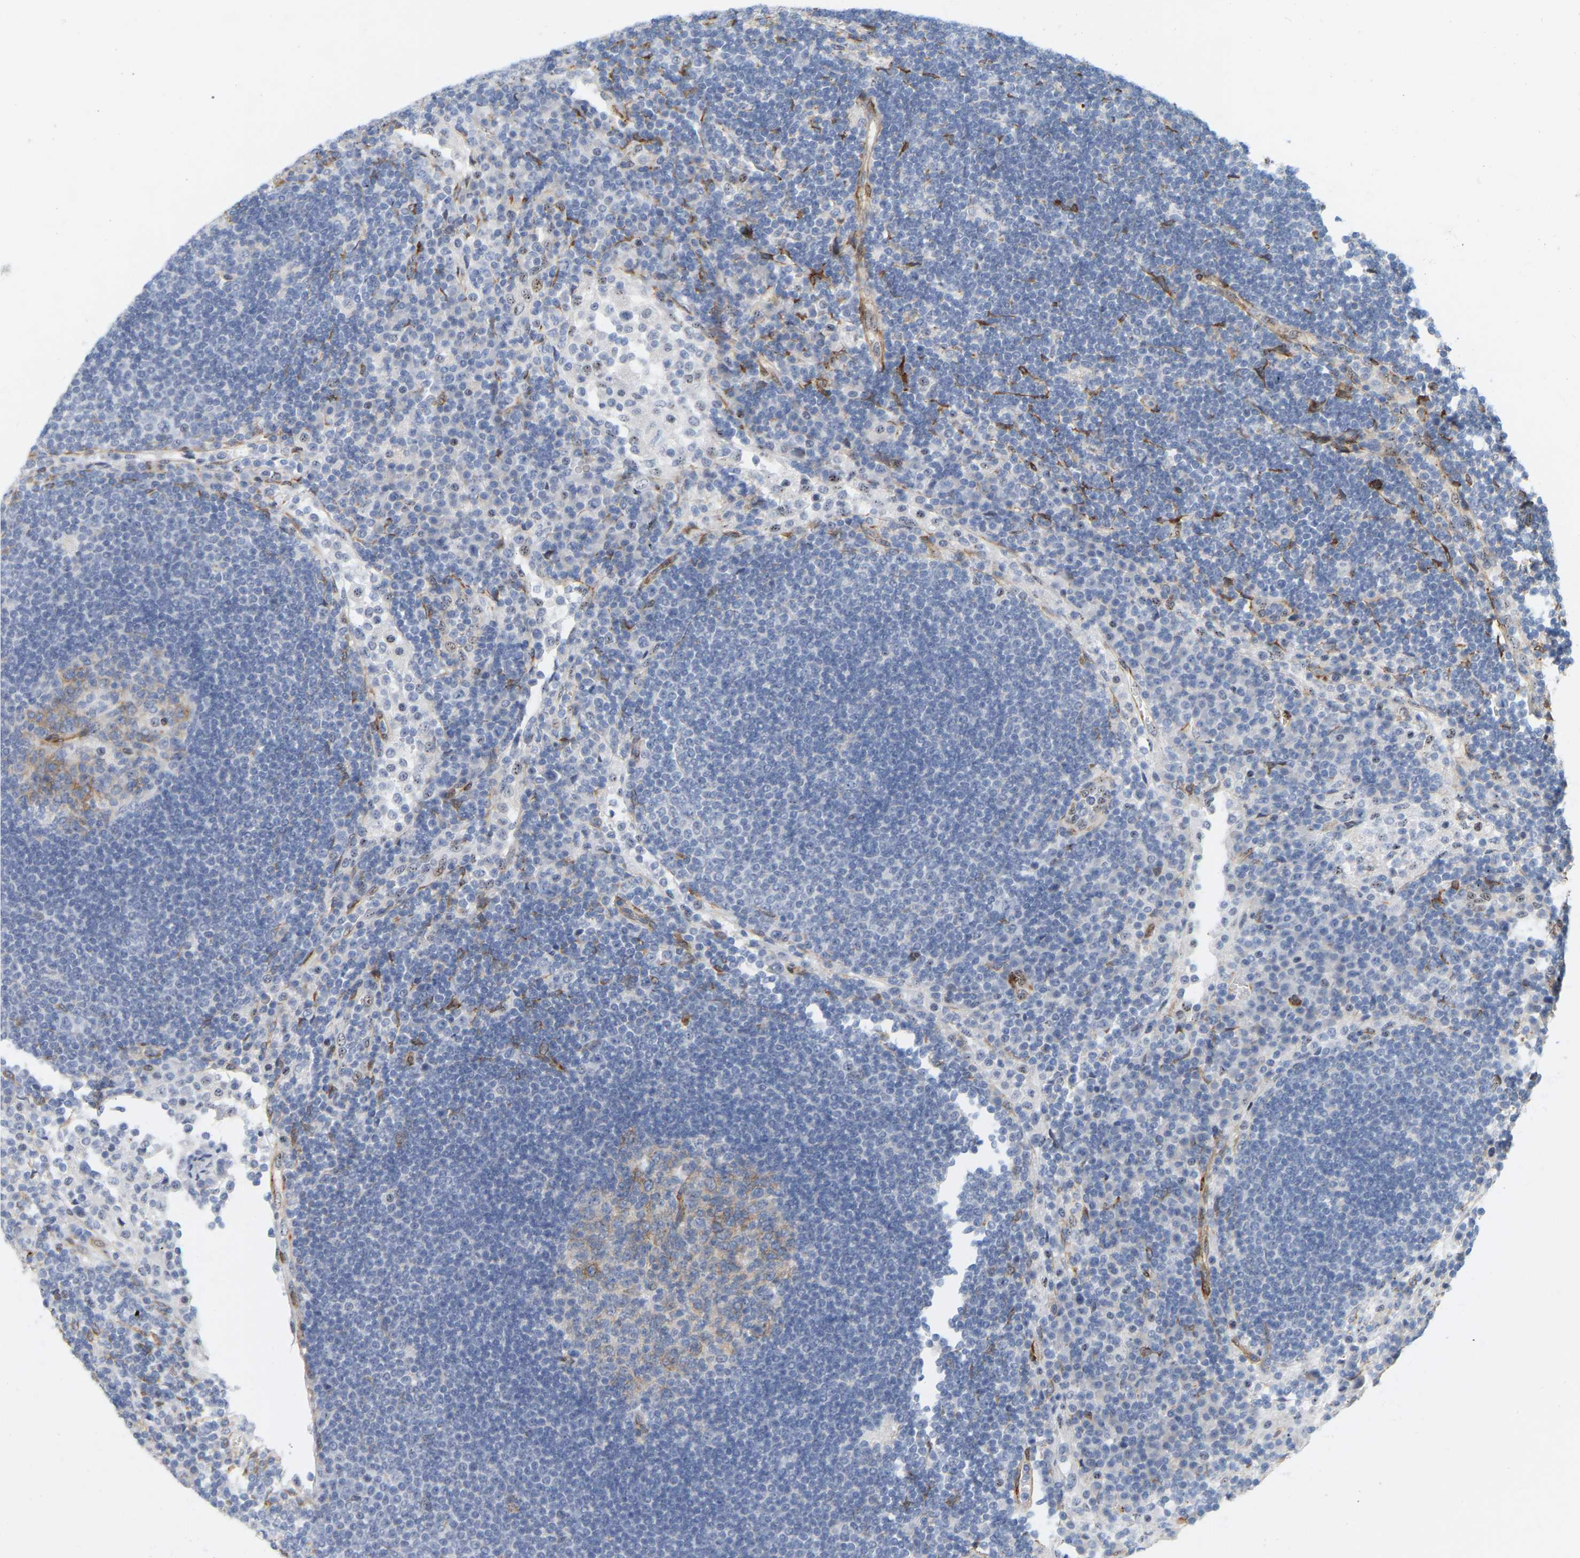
{"staining": {"intensity": "moderate", "quantity": ">75%", "location": "cytoplasmic/membranous"}, "tissue": "lymph node", "cell_type": "Germinal center cells", "image_type": "normal", "snomed": [{"axis": "morphology", "description": "Normal tissue, NOS"}, {"axis": "topography", "description": "Lymph node"}], "caption": "IHC of normal lymph node displays medium levels of moderate cytoplasmic/membranous positivity in approximately >75% of germinal center cells. IHC stains the protein of interest in brown and the nuclei are stained blue.", "gene": "RAPH1", "patient": {"sex": "female", "age": 53}}